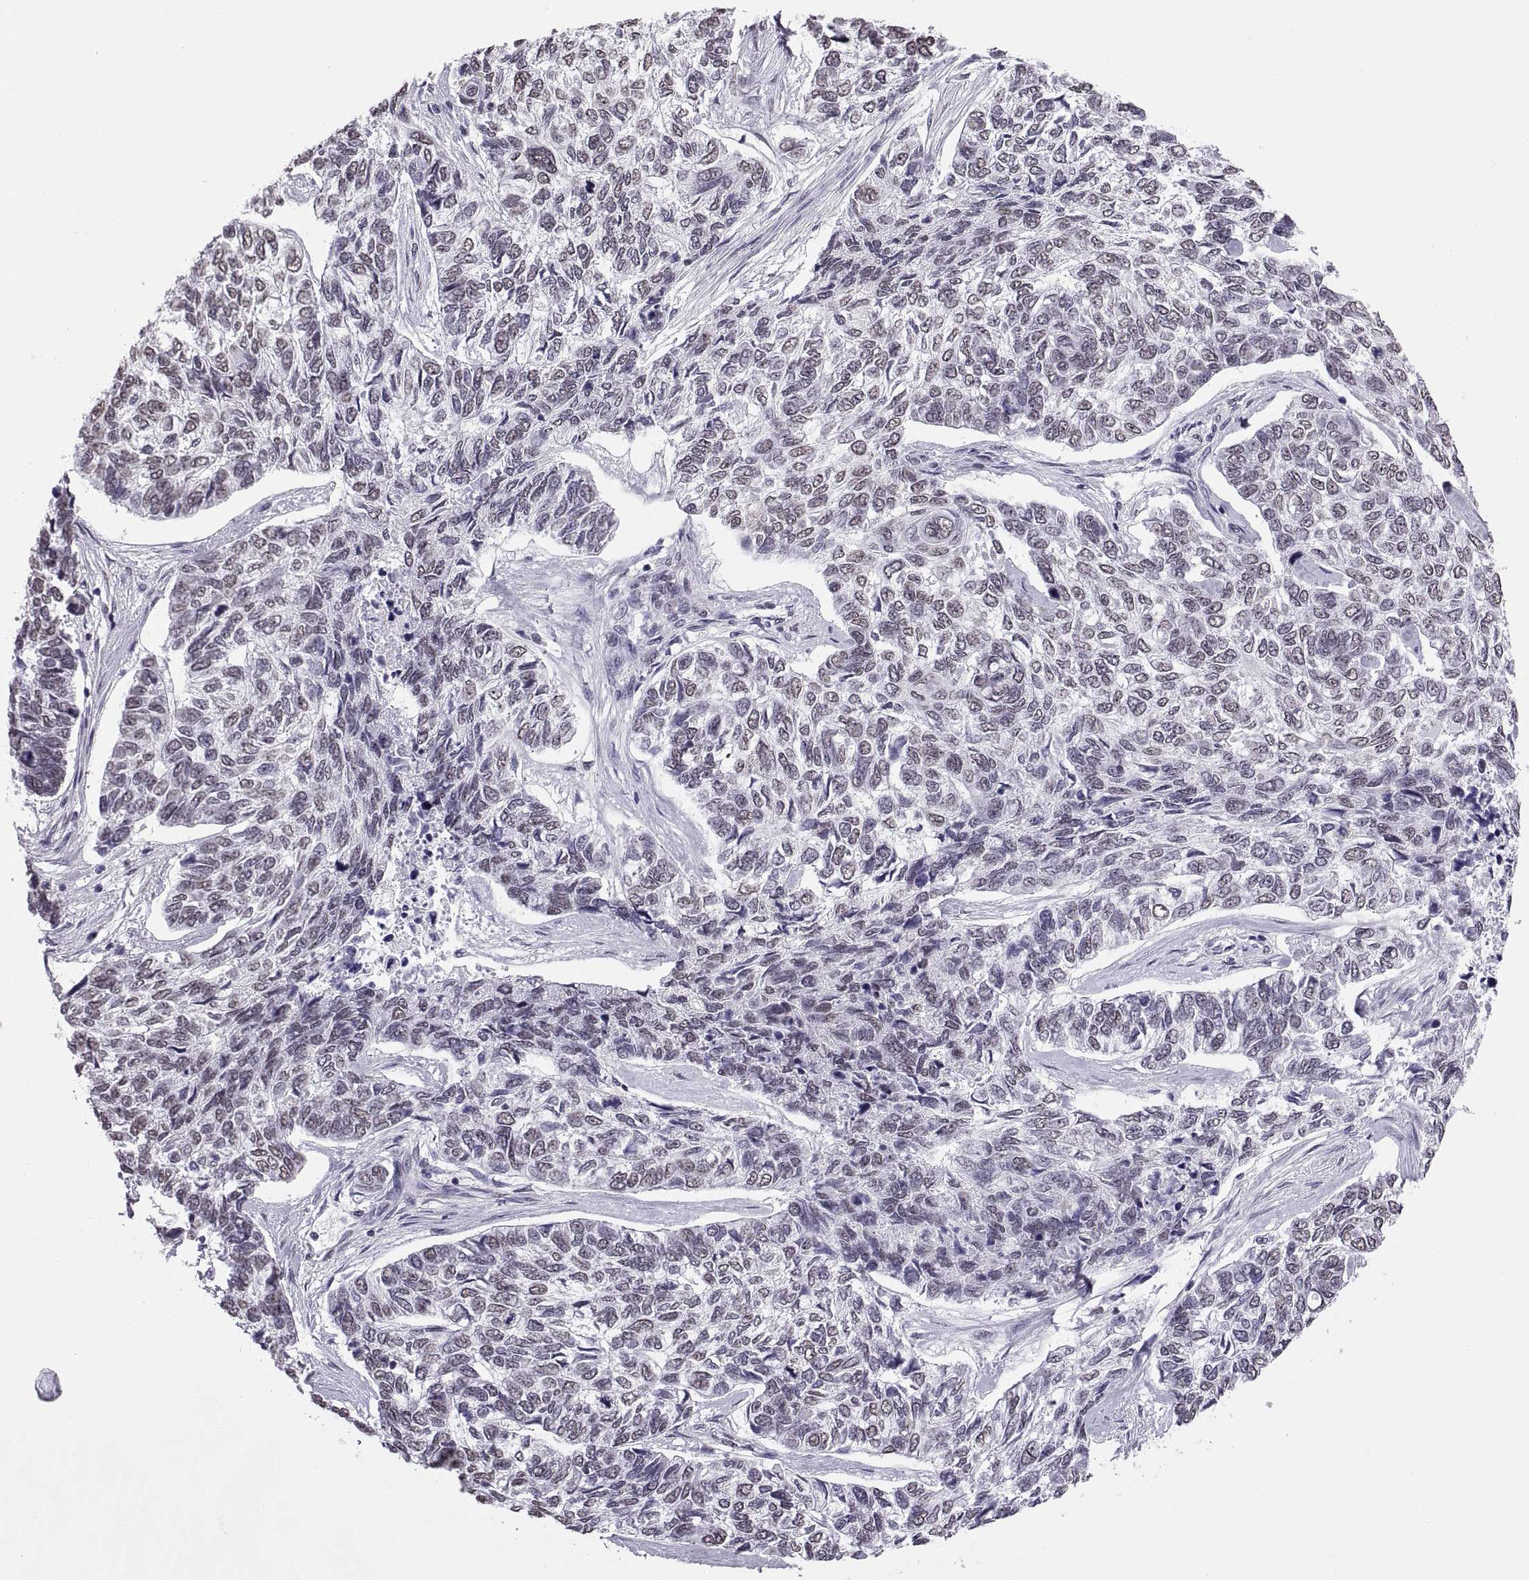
{"staining": {"intensity": "negative", "quantity": "none", "location": "none"}, "tissue": "skin cancer", "cell_type": "Tumor cells", "image_type": "cancer", "snomed": [{"axis": "morphology", "description": "Basal cell carcinoma"}, {"axis": "topography", "description": "Skin"}], "caption": "Skin cancer (basal cell carcinoma) was stained to show a protein in brown. There is no significant staining in tumor cells.", "gene": "CARTPT", "patient": {"sex": "female", "age": 65}}